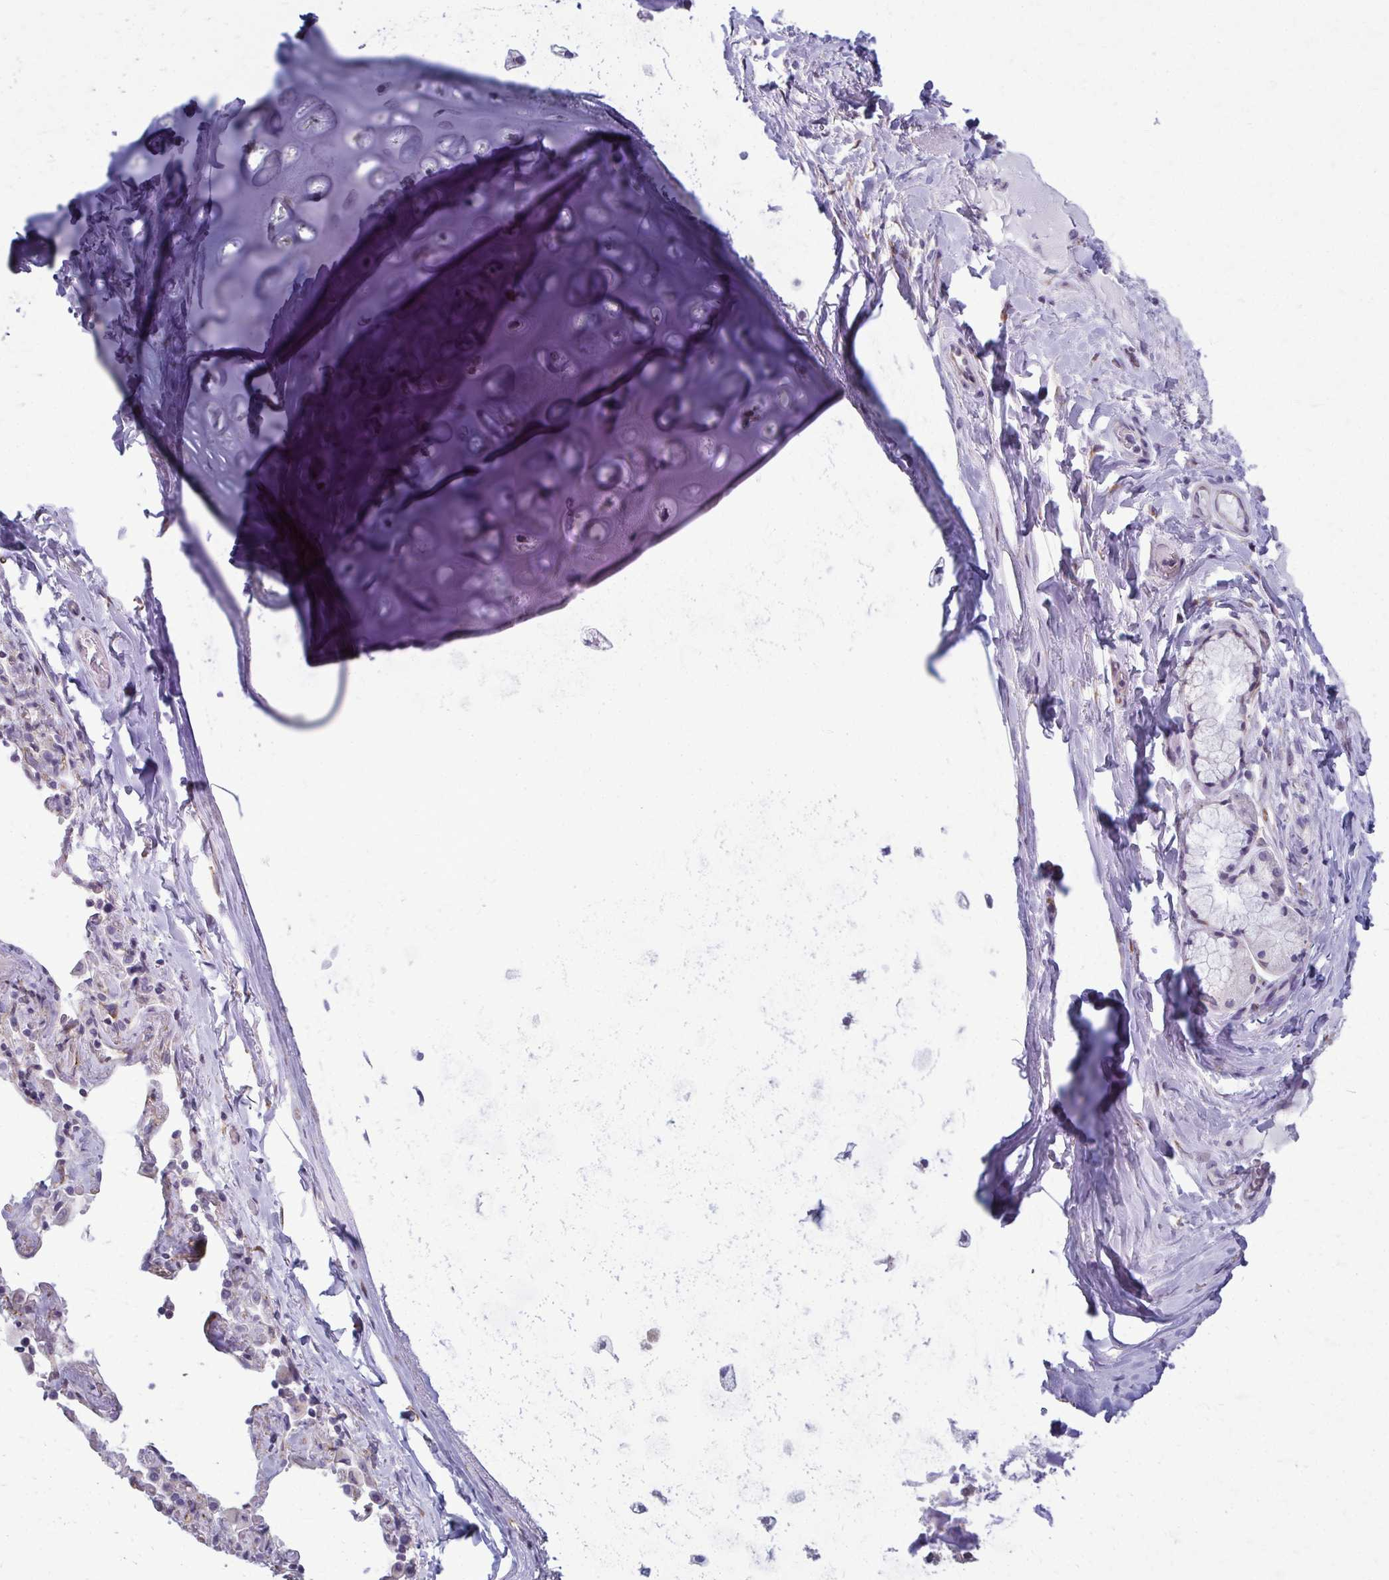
{"staining": {"intensity": "negative", "quantity": "none", "location": "none"}, "tissue": "soft tissue", "cell_type": "Chondrocytes", "image_type": "normal", "snomed": [{"axis": "morphology", "description": "Normal tissue, NOS"}, {"axis": "topography", "description": "Cartilage tissue"}, {"axis": "topography", "description": "Bronchus"}], "caption": "An IHC histopathology image of normal soft tissue is shown. There is no staining in chondrocytes of soft tissue. The staining is performed using DAB brown chromogen with nuclei counter-stained in using hematoxylin.", "gene": "DEPP1", "patient": {"sex": "male", "age": 64}}